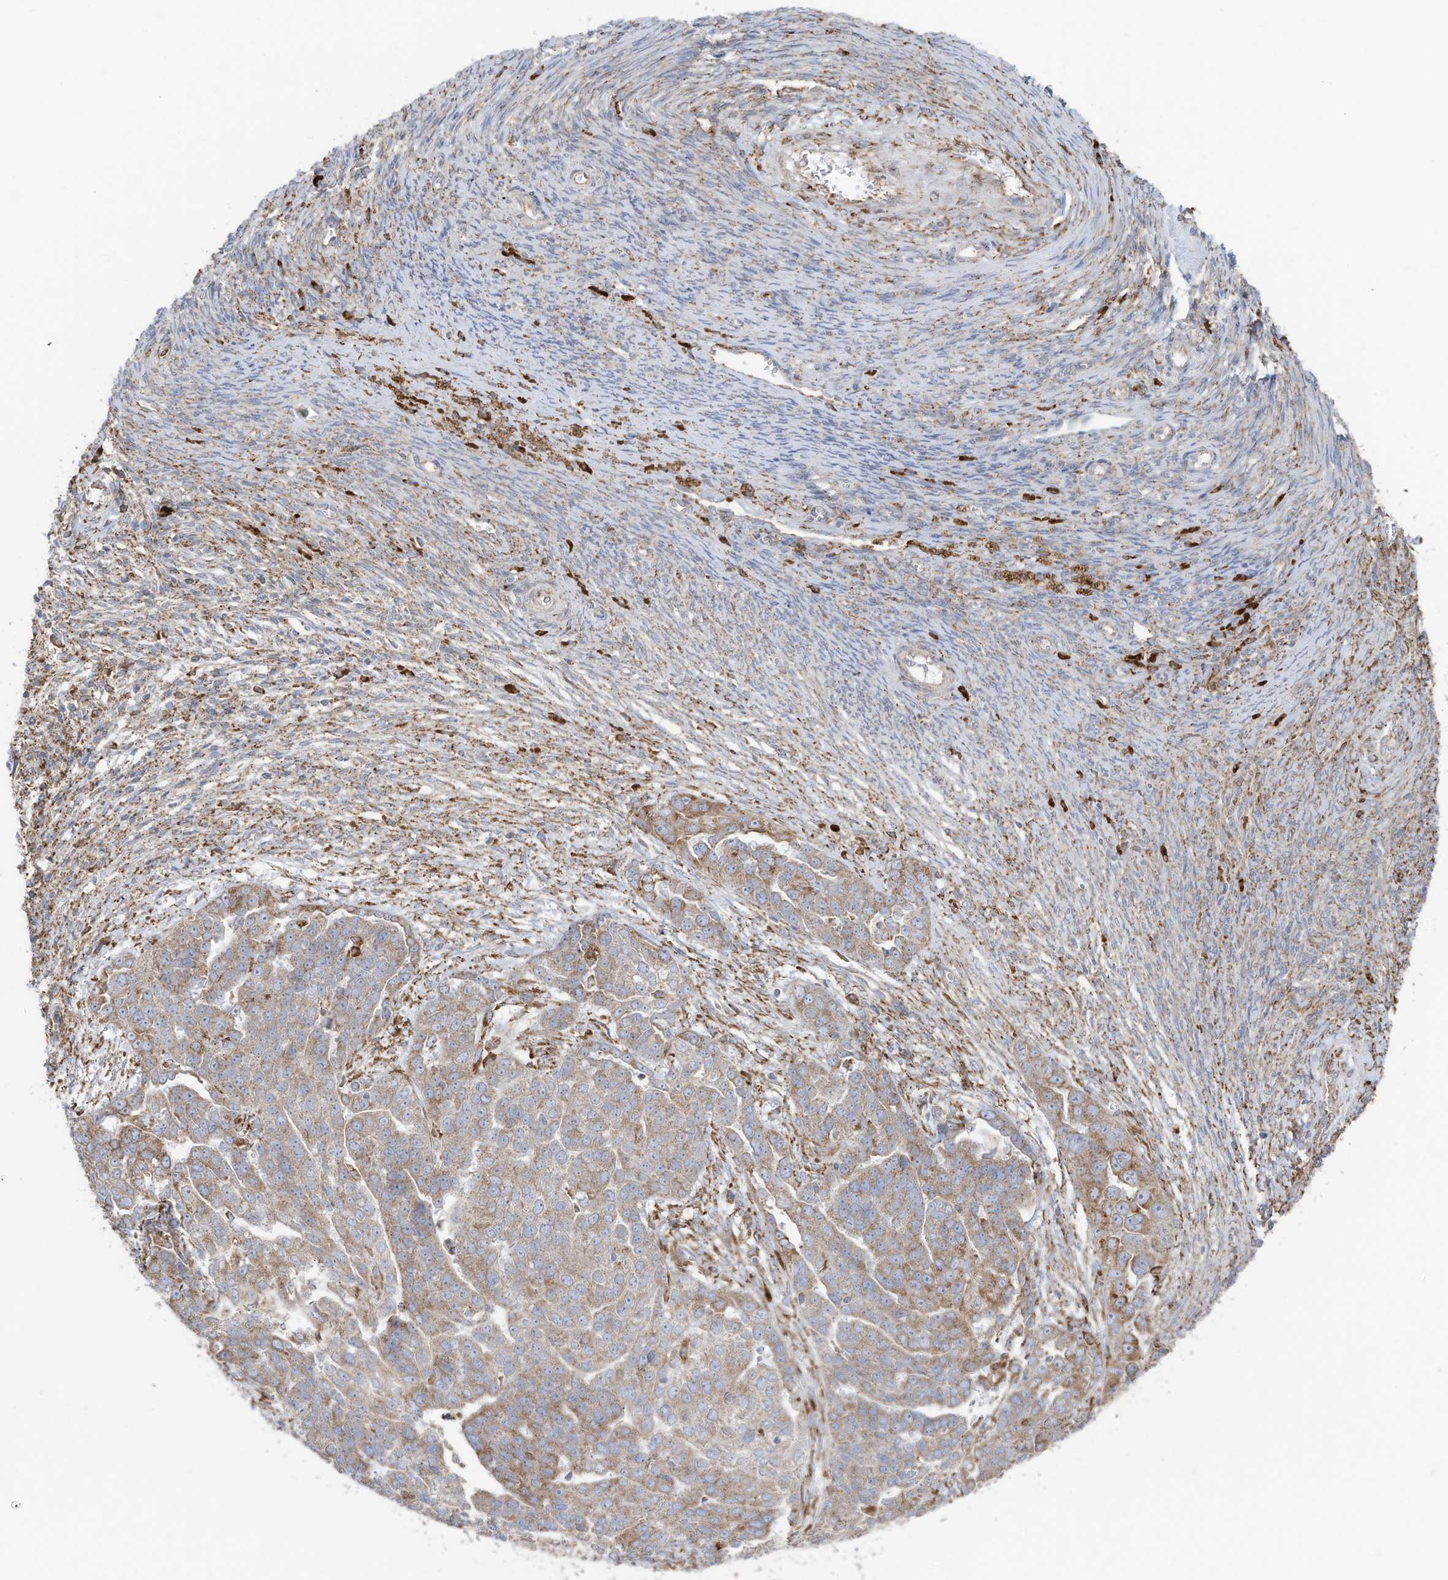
{"staining": {"intensity": "moderate", "quantity": ">75%", "location": "cytoplasmic/membranous"}, "tissue": "ovarian cancer", "cell_type": "Tumor cells", "image_type": "cancer", "snomed": [{"axis": "morphology", "description": "Cystadenocarcinoma, serous, NOS"}, {"axis": "topography", "description": "Ovary"}], "caption": "Brown immunohistochemical staining in human ovarian serous cystadenocarcinoma displays moderate cytoplasmic/membranous positivity in about >75% of tumor cells. Using DAB (brown) and hematoxylin (blue) stains, captured at high magnification using brightfield microscopy.", "gene": "ZNF354C", "patient": {"sex": "female", "age": 44}}